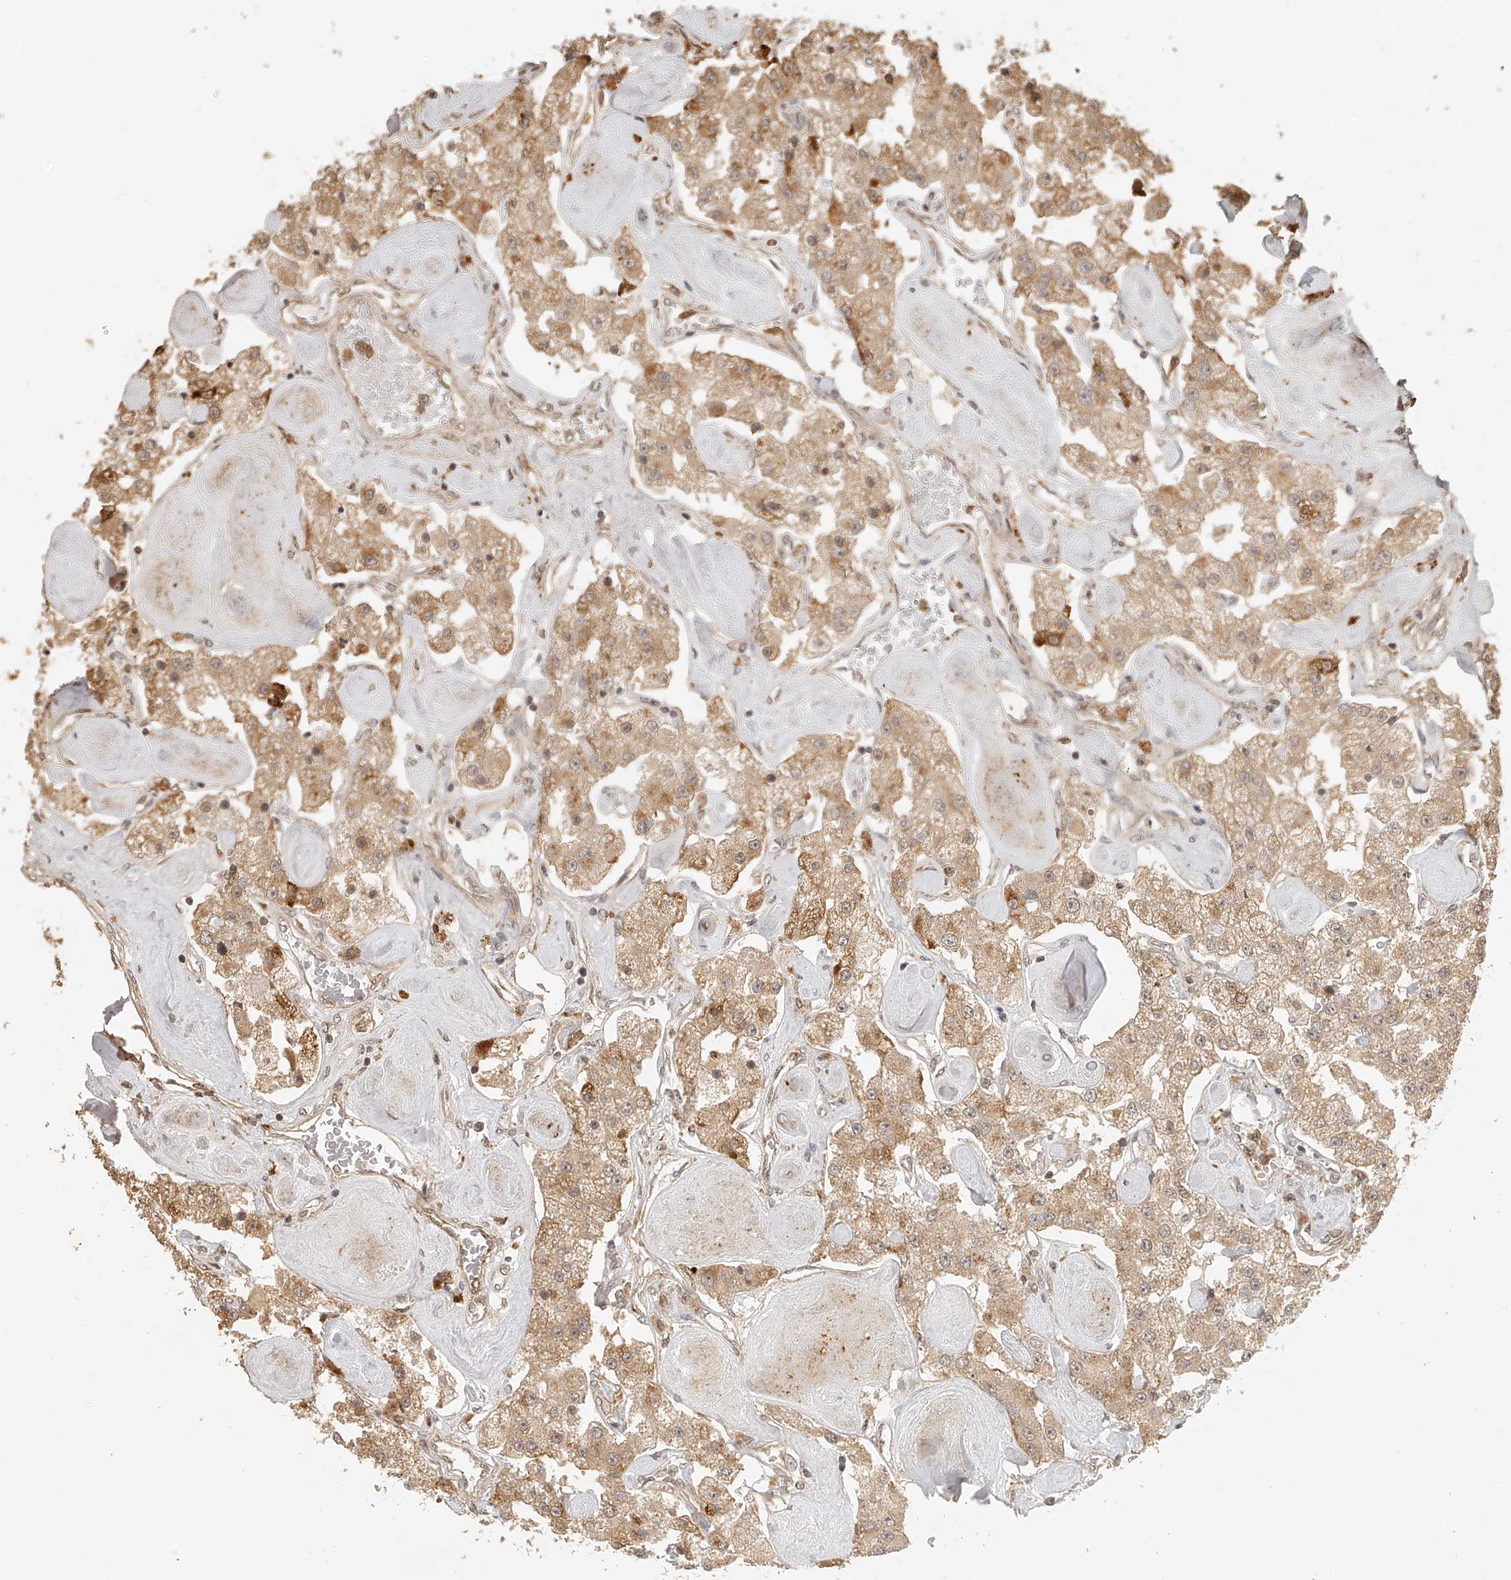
{"staining": {"intensity": "moderate", "quantity": ">75%", "location": "cytoplasmic/membranous"}, "tissue": "carcinoid", "cell_type": "Tumor cells", "image_type": "cancer", "snomed": [{"axis": "morphology", "description": "Carcinoid, malignant, NOS"}, {"axis": "topography", "description": "Pancreas"}], "caption": "Carcinoid stained with a brown dye exhibits moderate cytoplasmic/membranous positive expression in about >75% of tumor cells.", "gene": "BCL2L11", "patient": {"sex": "male", "age": 41}}